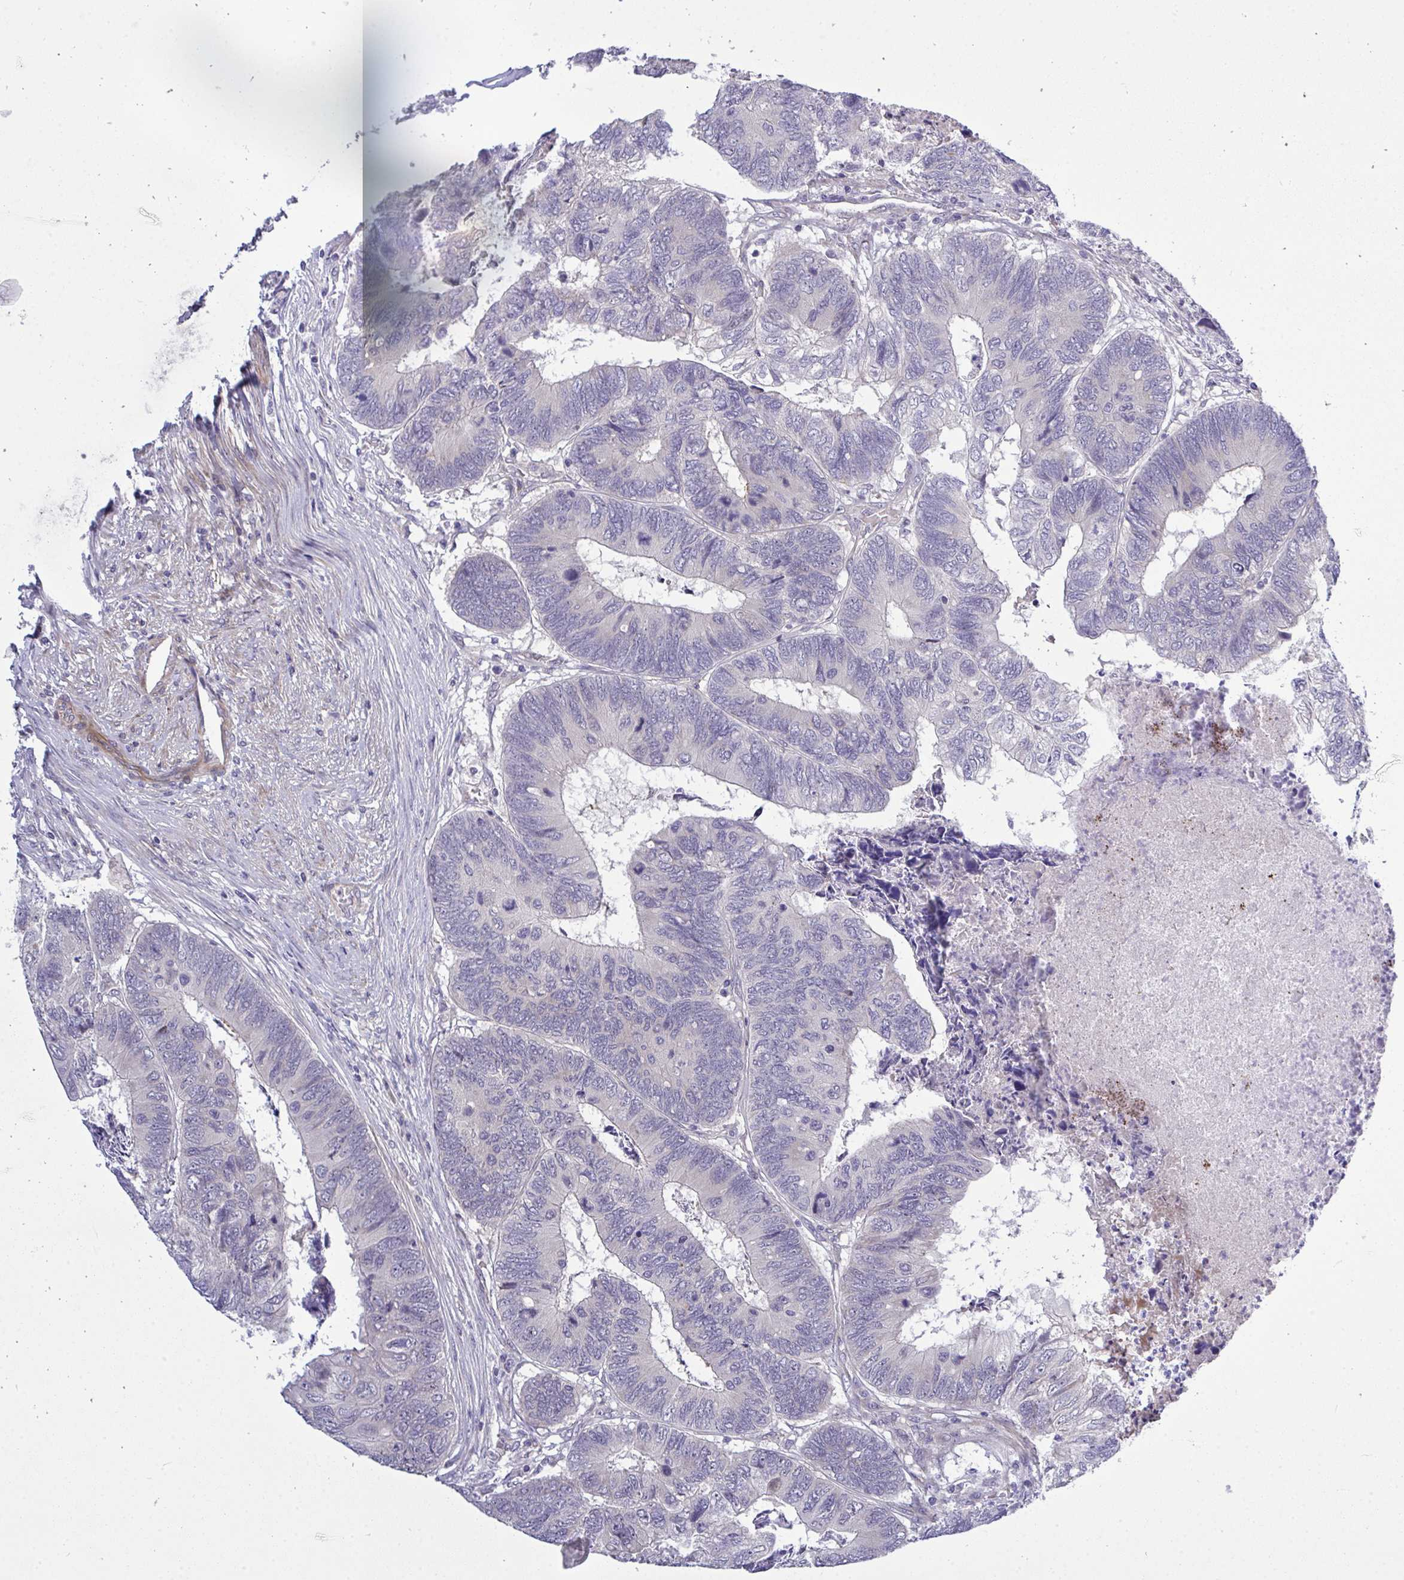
{"staining": {"intensity": "negative", "quantity": "none", "location": "none"}, "tissue": "colorectal cancer", "cell_type": "Tumor cells", "image_type": "cancer", "snomed": [{"axis": "morphology", "description": "Adenocarcinoma, NOS"}, {"axis": "topography", "description": "Colon"}], "caption": "The histopathology image demonstrates no staining of tumor cells in colorectal cancer (adenocarcinoma).", "gene": "HMBOX1", "patient": {"sex": "female", "age": 67}}